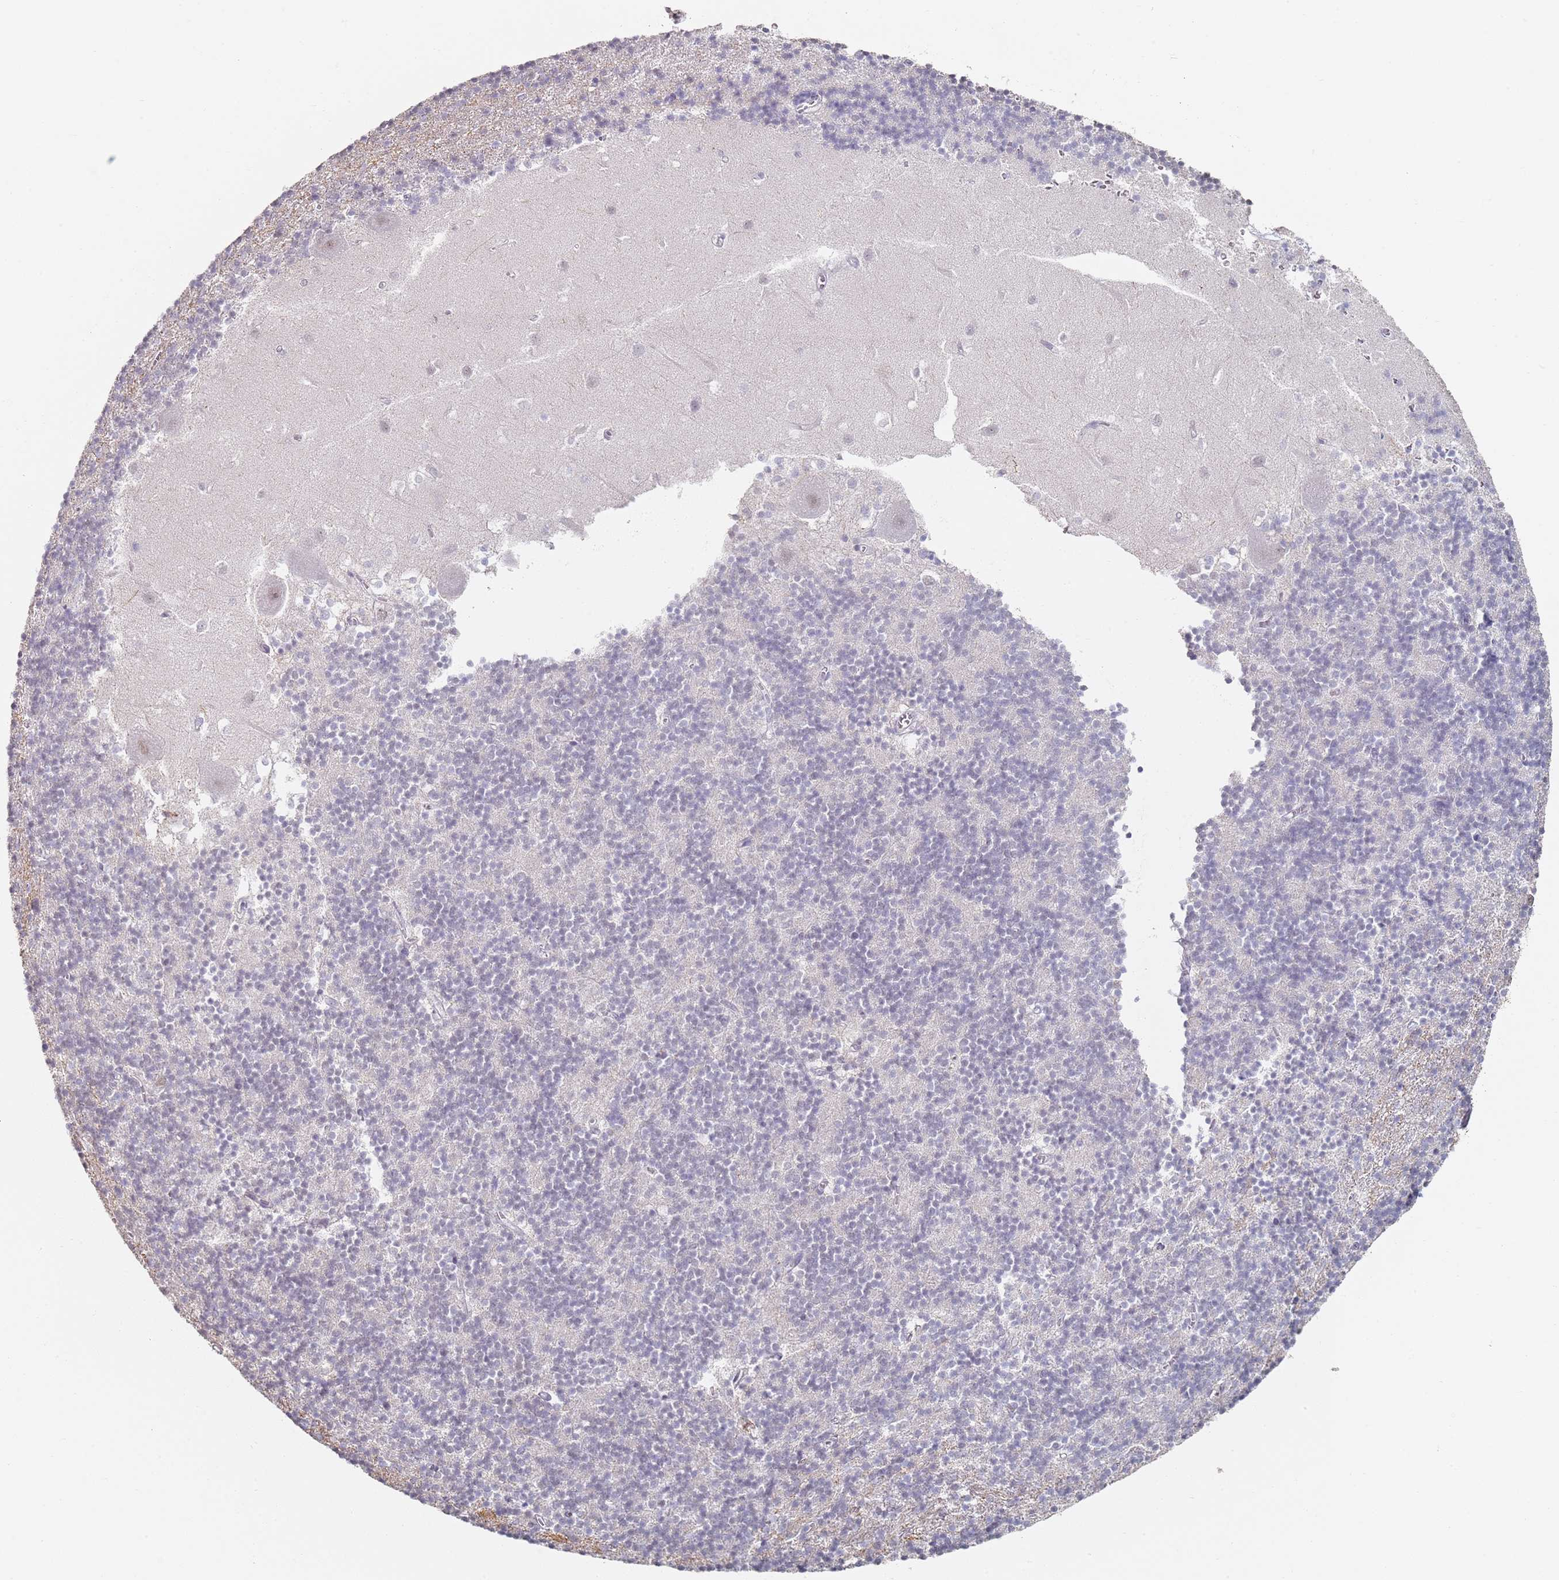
{"staining": {"intensity": "negative", "quantity": "none", "location": "none"}, "tissue": "cerebellum", "cell_type": "Cells in granular layer", "image_type": "normal", "snomed": [{"axis": "morphology", "description": "Normal tissue, NOS"}, {"axis": "topography", "description": "Cerebellum"}], "caption": "Histopathology image shows no protein staining in cells in granular layer of benign cerebellum. (DAB (3,3'-diaminobenzidine) immunohistochemistry (IHC) with hematoxylin counter stain).", "gene": "DNAH11", "patient": {"sex": "male", "age": 54}}